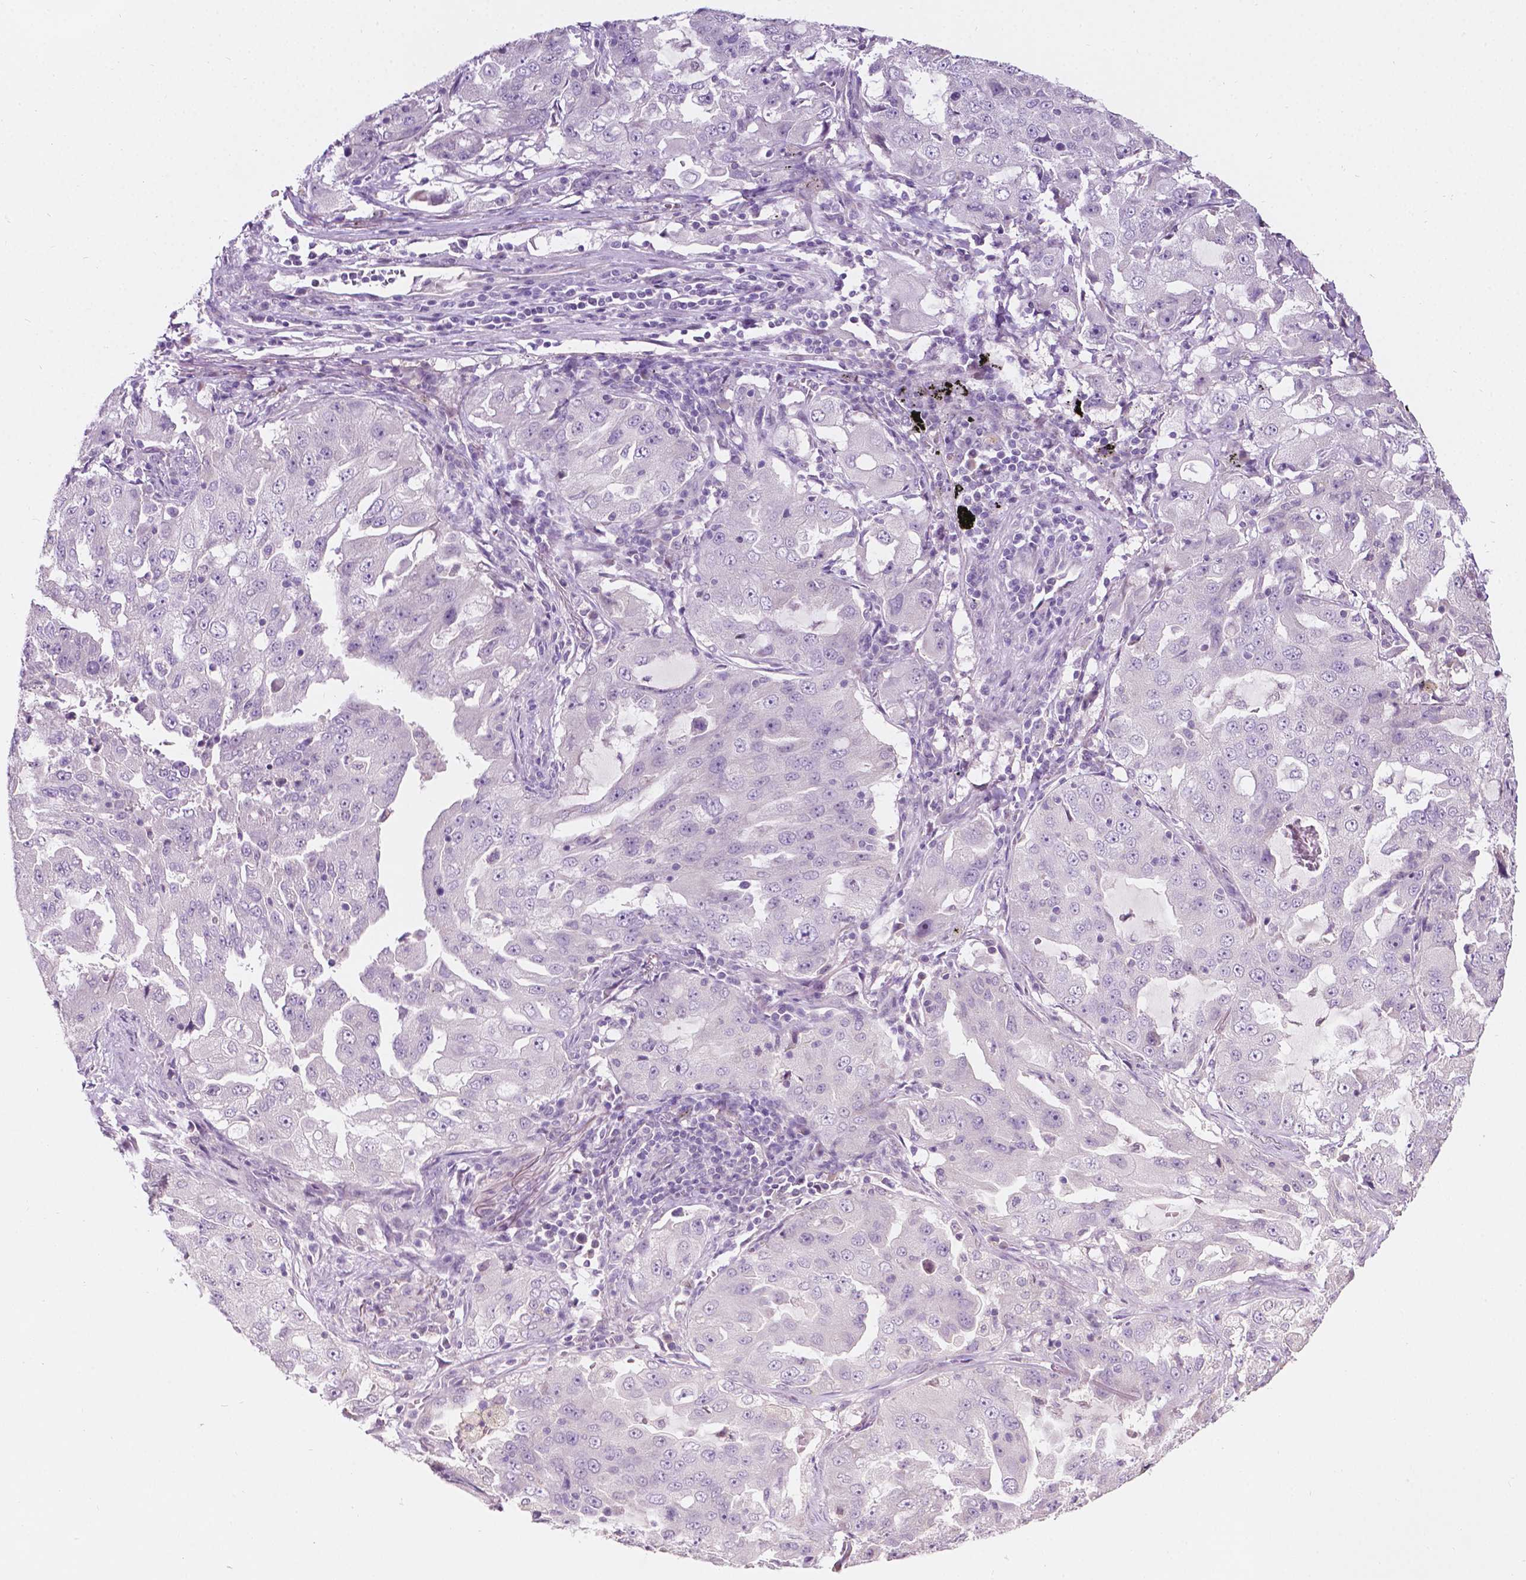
{"staining": {"intensity": "negative", "quantity": "none", "location": "none"}, "tissue": "lung cancer", "cell_type": "Tumor cells", "image_type": "cancer", "snomed": [{"axis": "morphology", "description": "Adenocarcinoma, NOS"}, {"axis": "topography", "description": "Lung"}], "caption": "An IHC image of adenocarcinoma (lung) is shown. There is no staining in tumor cells of adenocarcinoma (lung).", "gene": "TM6SF2", "patient": {"sex": "female", "age": 61}}